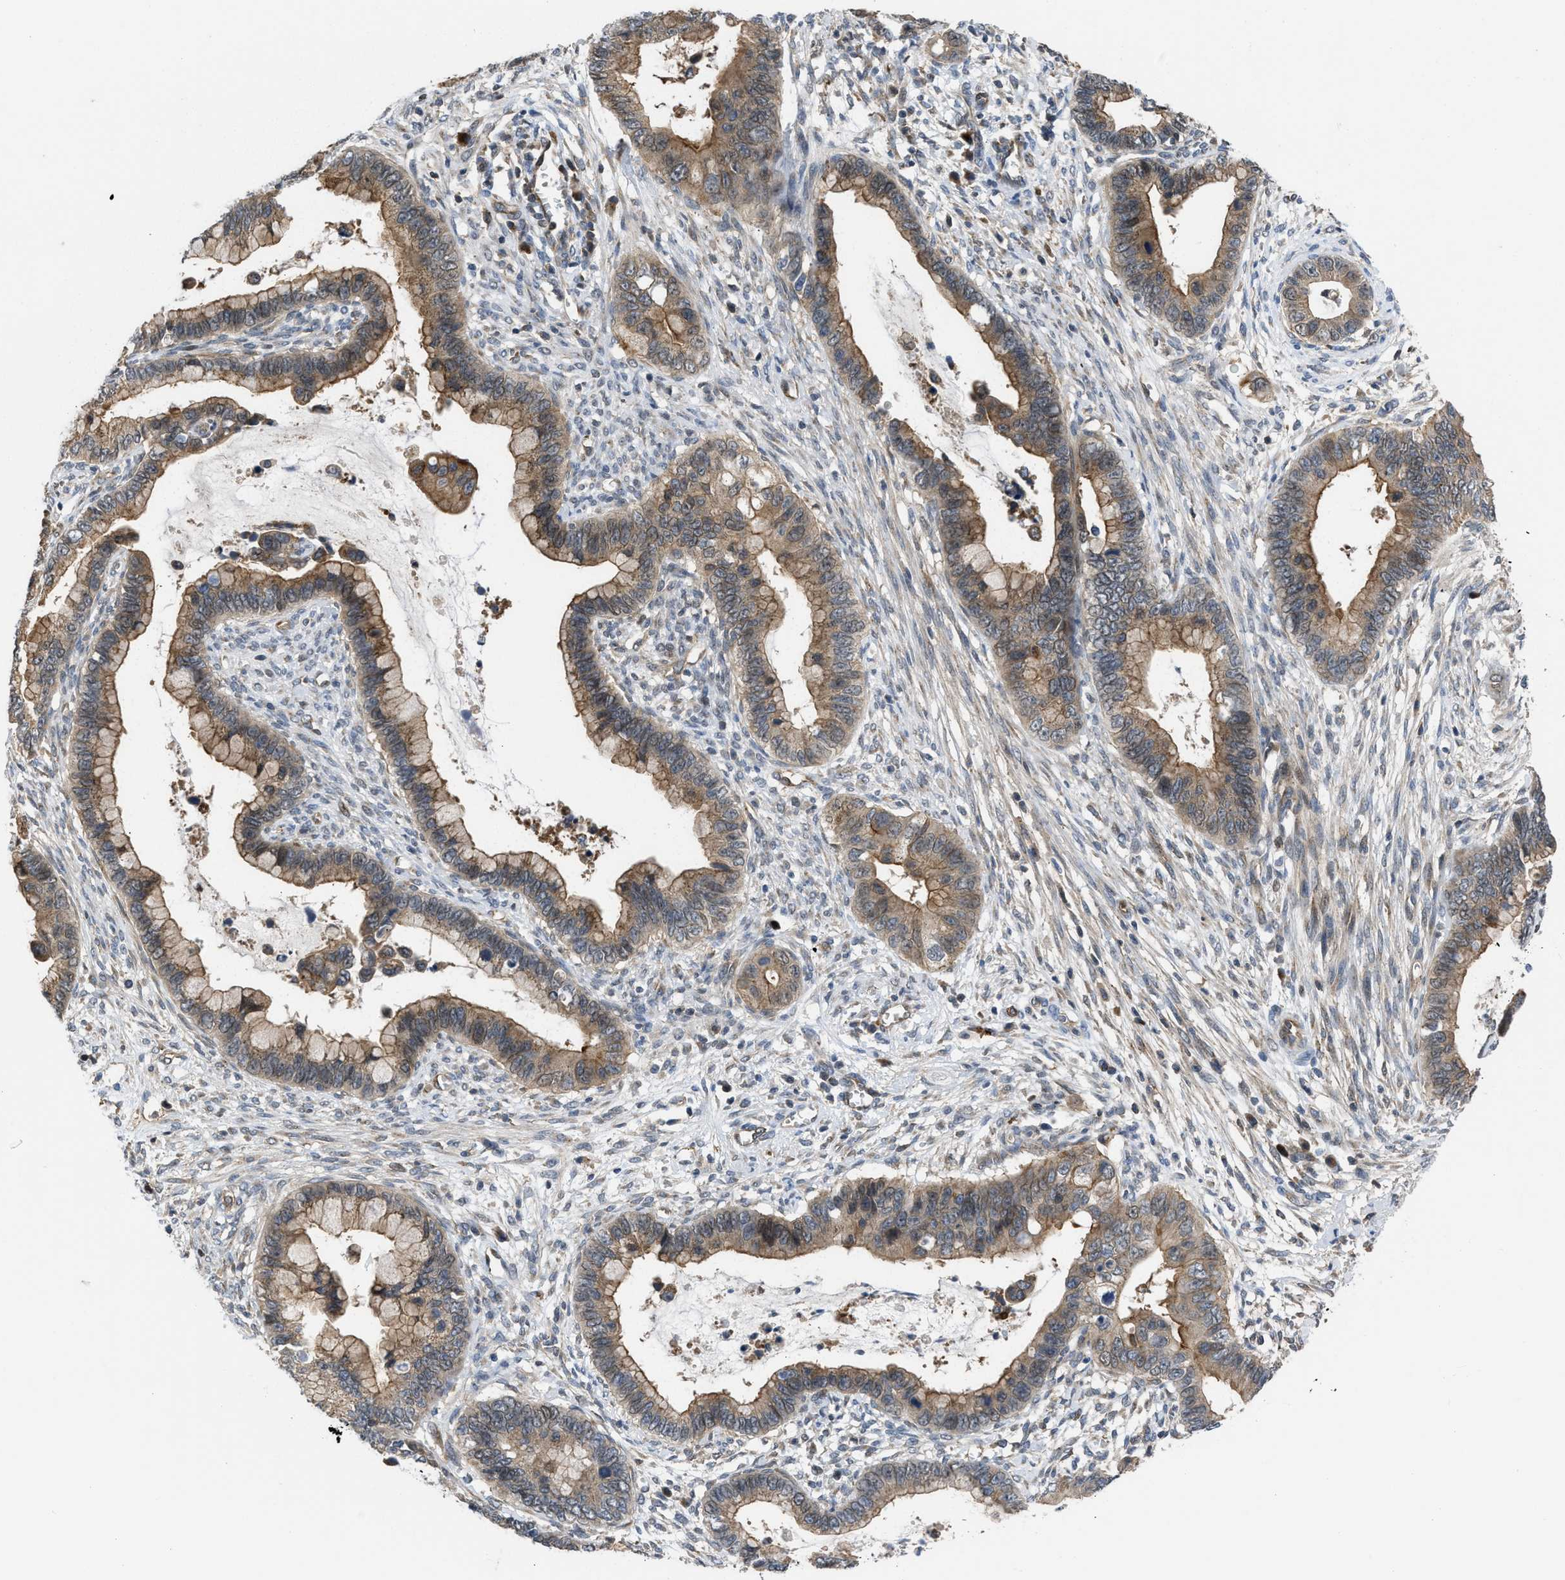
{"staining": {"intensity": "moderate", "quantity": ">75%", "location": "cytoplasmic/membranous"}, "tissue": "cervical cancer", "cell_type": "Tumor cells", "image_type": "cancer", "snomed": [{"axis": "morphology", "description": "Adenocarcinoma, NOS"}, {"axis": "topography", "description": "Cervix"}], "caption": "Adenocarcinoma (cervical) tissue reveals moderate cytoplasmic/membranous positivity in approximately >75% of tumor cells, visualized by immunohistochemistry. Immunohistochemistry (ihc) stains the protein of interest in brown and the nuclei are stained blue.", "gene": "GPATCH2L", "patient": {"sex": "female", "age": 44}}